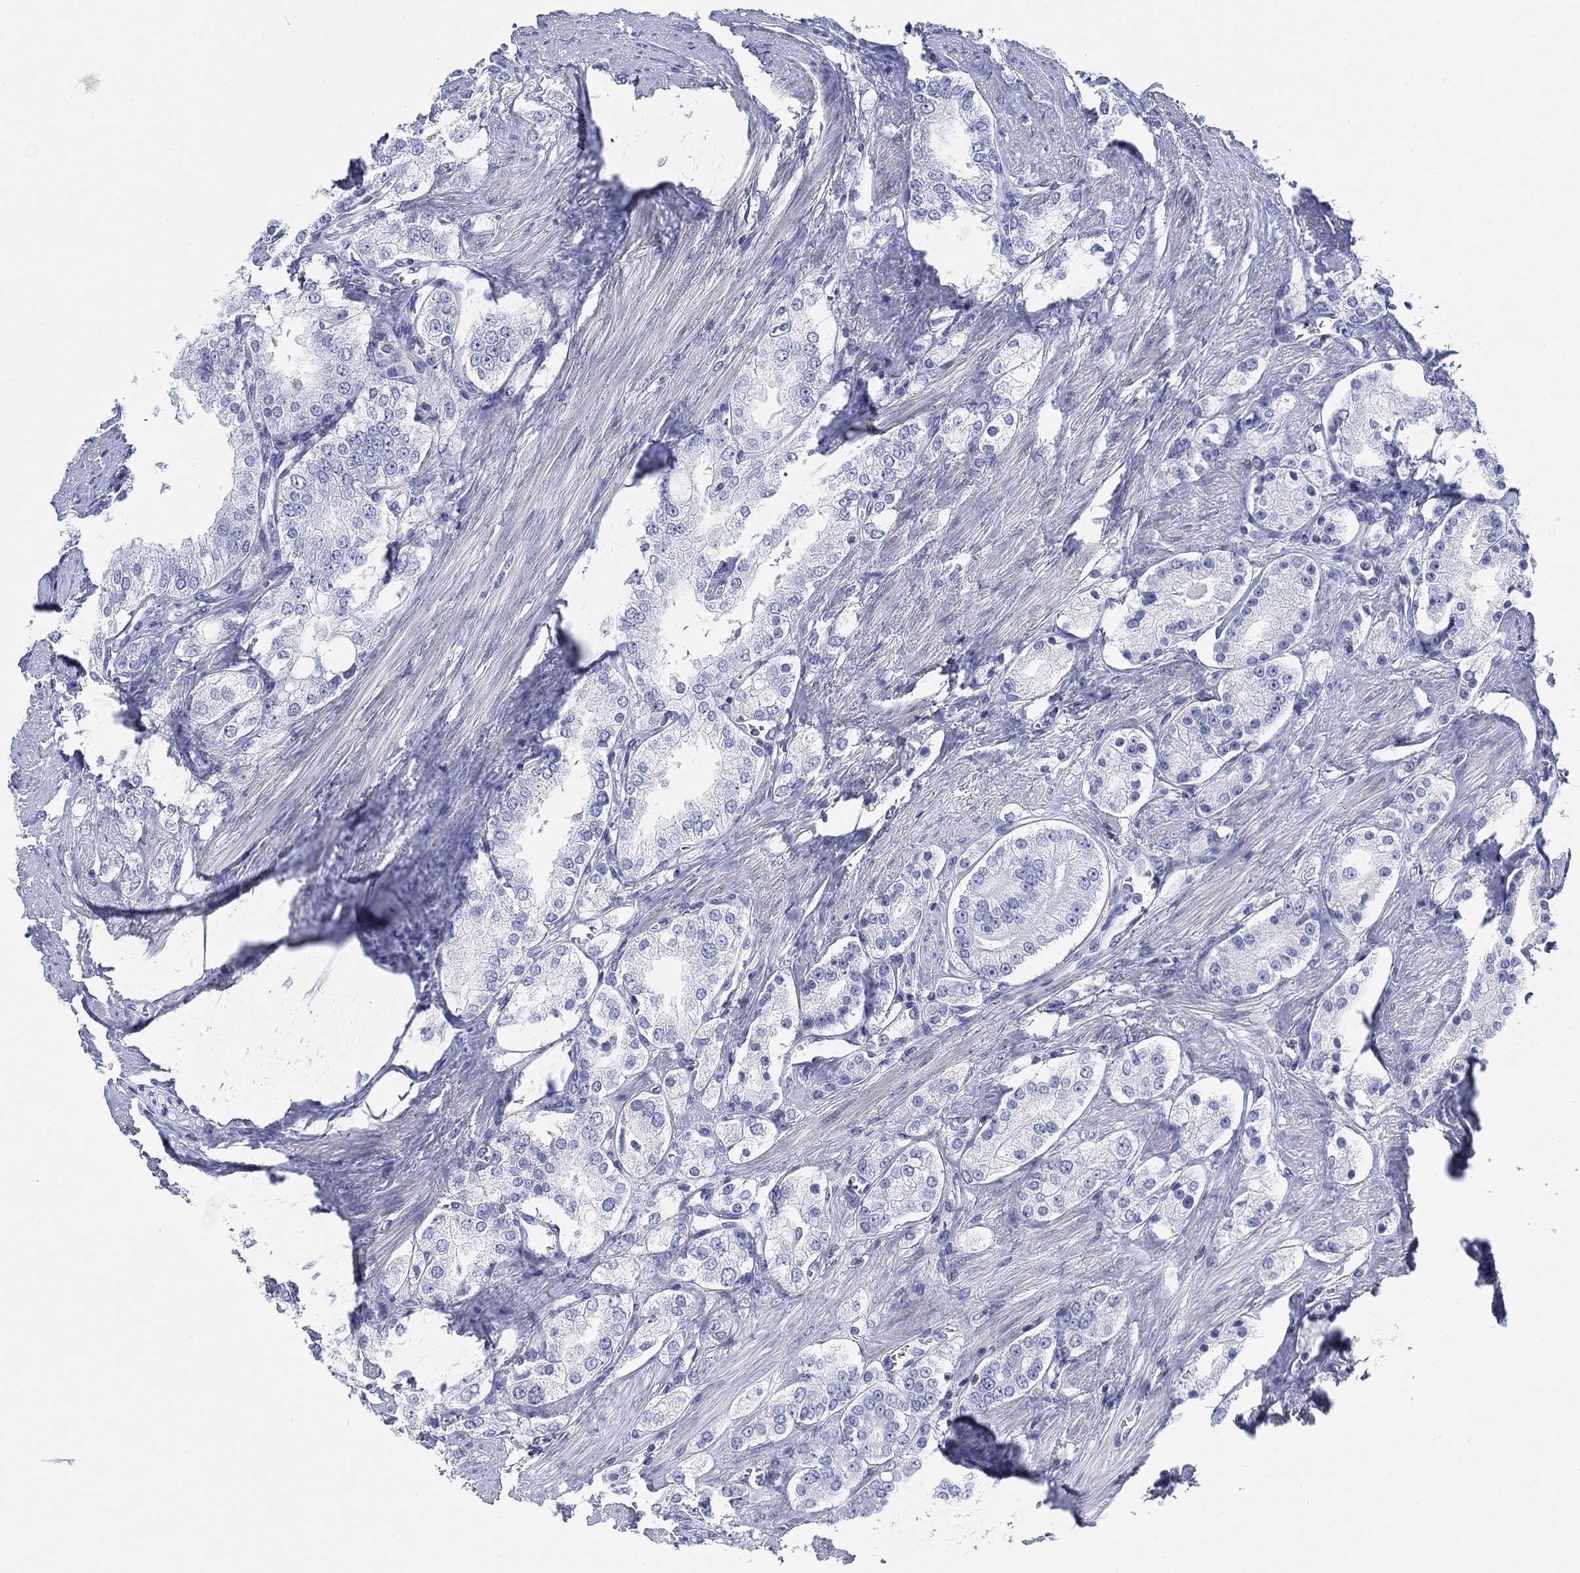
{"staining": {"intensity": "negative", "quantity": "none", "location": "none"}, "tissue": "prostate cancer", "cell_type": "Tumor cells", "image_type": "cancer", "snomed": [{"axis": "morphology", "description": "Adenocarcinoma, NOS"}, {"axis": "topography", "description": "Prostate and seminal vesicle, NOS"}, {"axis": "topography", "description": "Prostate"}], "caption": "This is a image of IHC staining of prostate adenocarcinoma, which shows no expression in tumor cells.", "gene": "FYB1", "patient": {"sex": "male", "age": 67}}